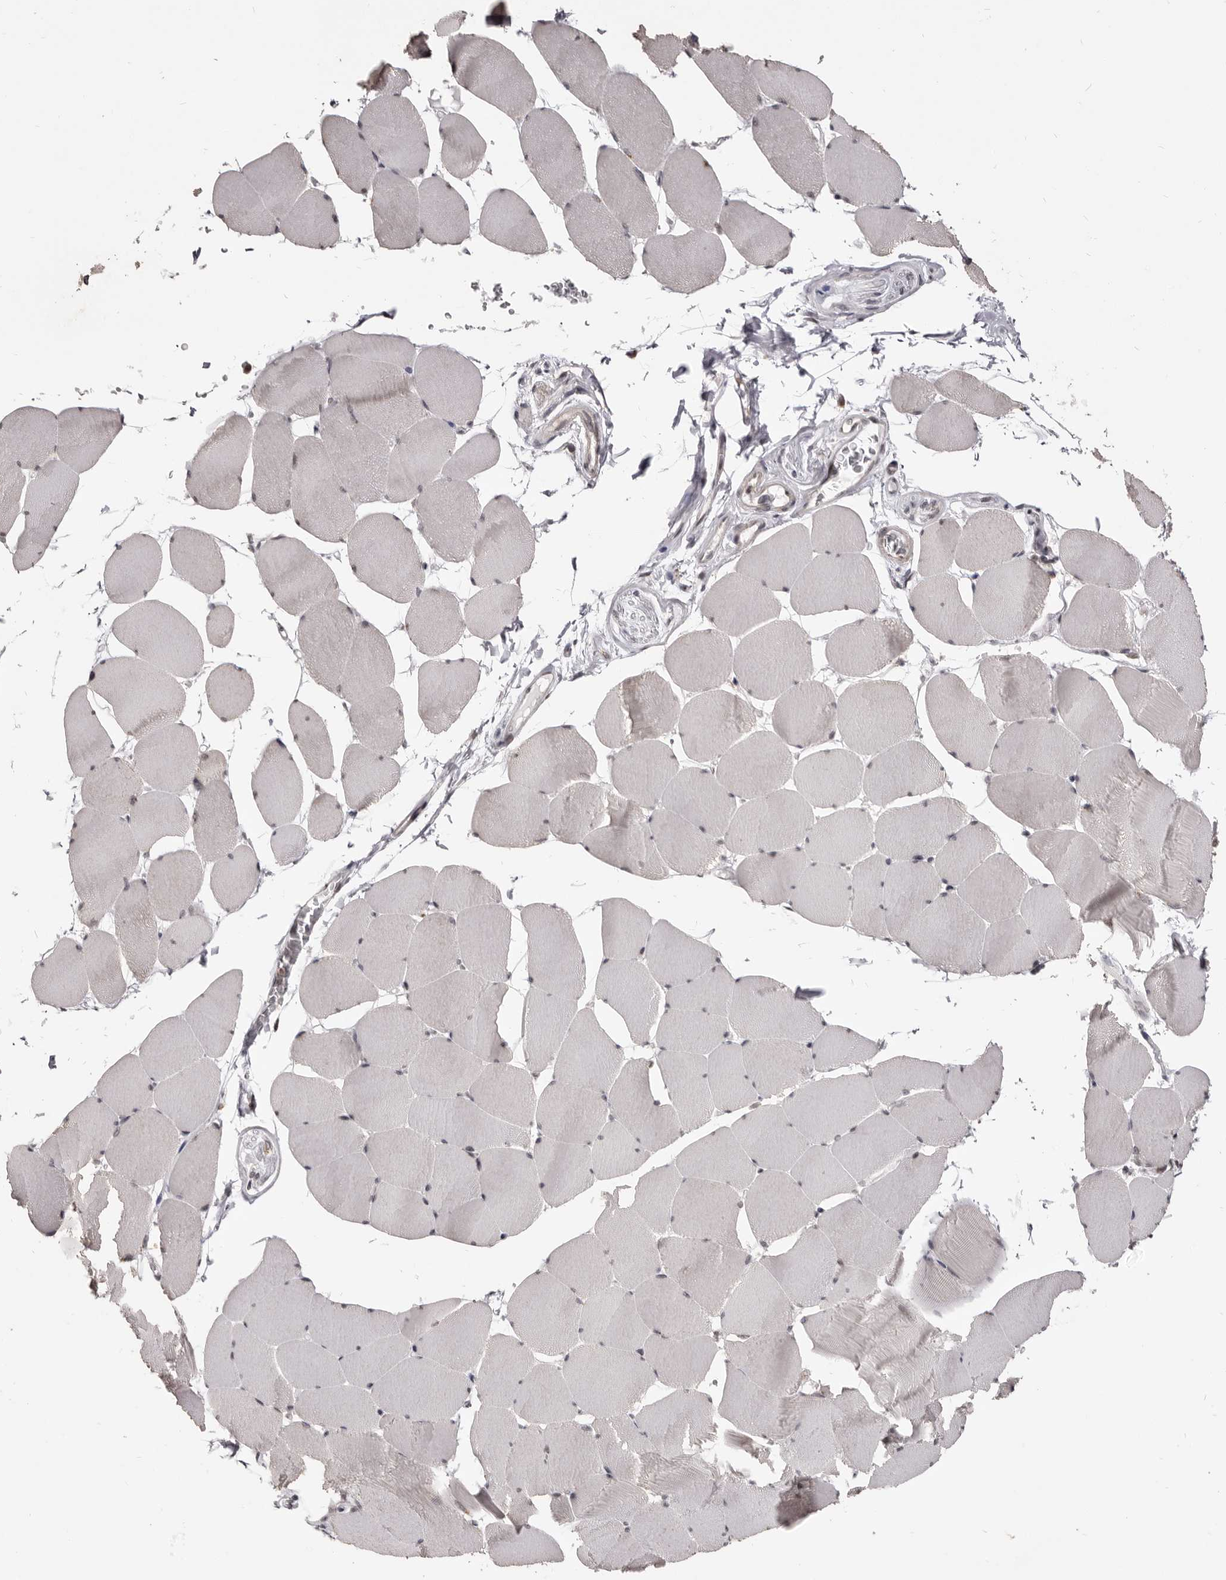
{"staining": {"intensity": "negative", "quantity": "none", "location": "none"}, "tissue": "skeletal muscle", "cell_type": "Myocytes", "image_type": "normal", "snomed": [{"axis": "morphology", "description": "Normal tissue, NOS"}, {"axis": "topography", "description": "Skeletal muscle"}], "caption": "IHC of benign skeletal muscle shows no expression in myocytes.", "gene": "THUMPD1", "patient": {"sex": "male", "age": 62}}